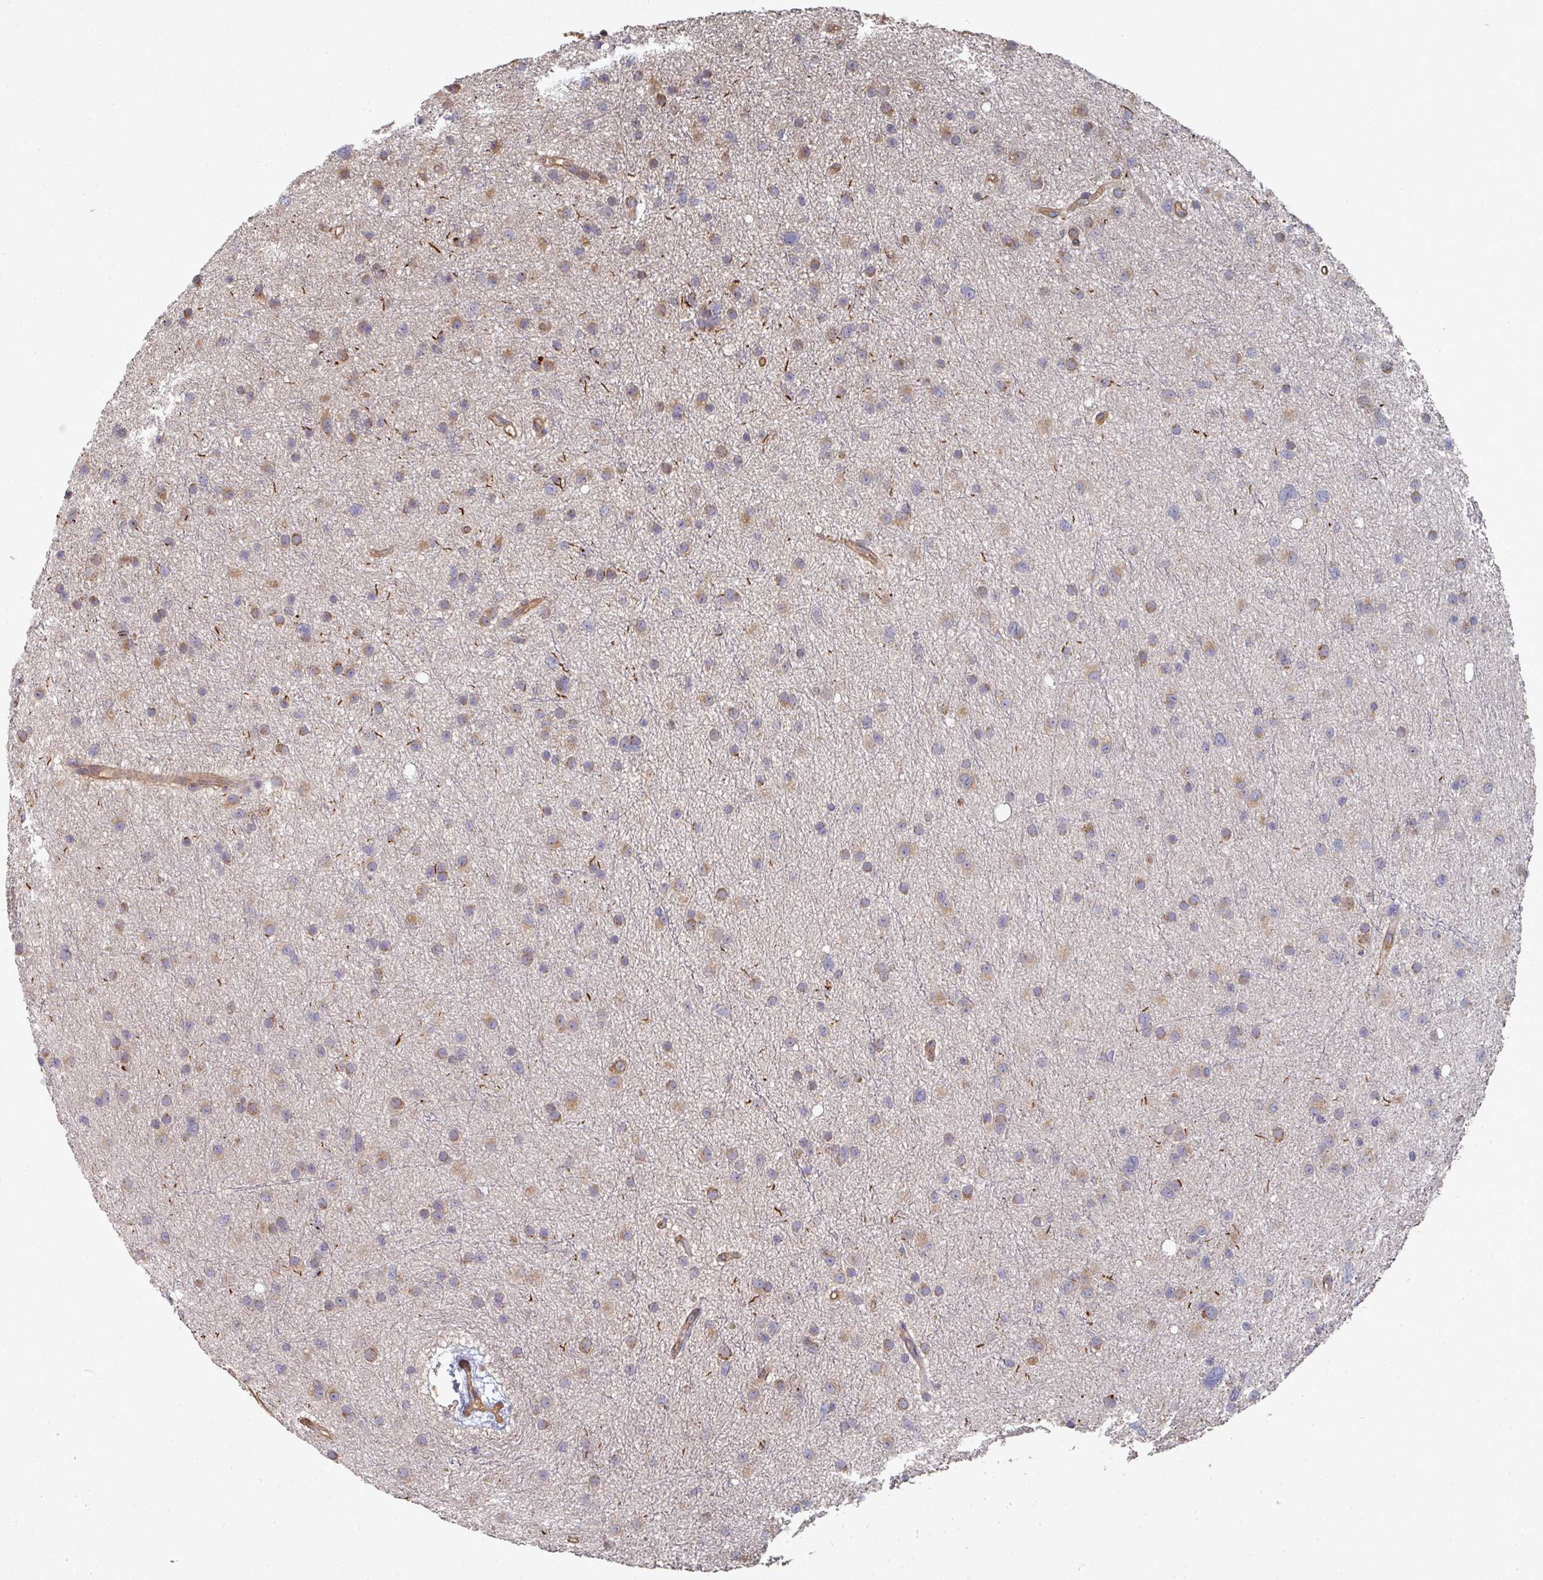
{"staining": {"intensity": "moderate", "quantity": "<25%", "location": "cytoplasmic/membranous"}, "tissue": "glioma", "cell_type": "Tumor cells", "image_type": "cancer", "snomed": [{"axis": "morphology", "description": "Glioma, malignant, Low grade"}, {"axis": "topography", "description": "Cerebral cortex"}], "caption": "Immunohistochemistry image of human malignant glioma (low-grade) stained for a protein (brown), which exhibits low levels of moderate cytoplasmic/membranous staining in approximately <25% of tumor cells.", "gene": "EDEM2", "patient": {"sex": "female", "age": 39}}